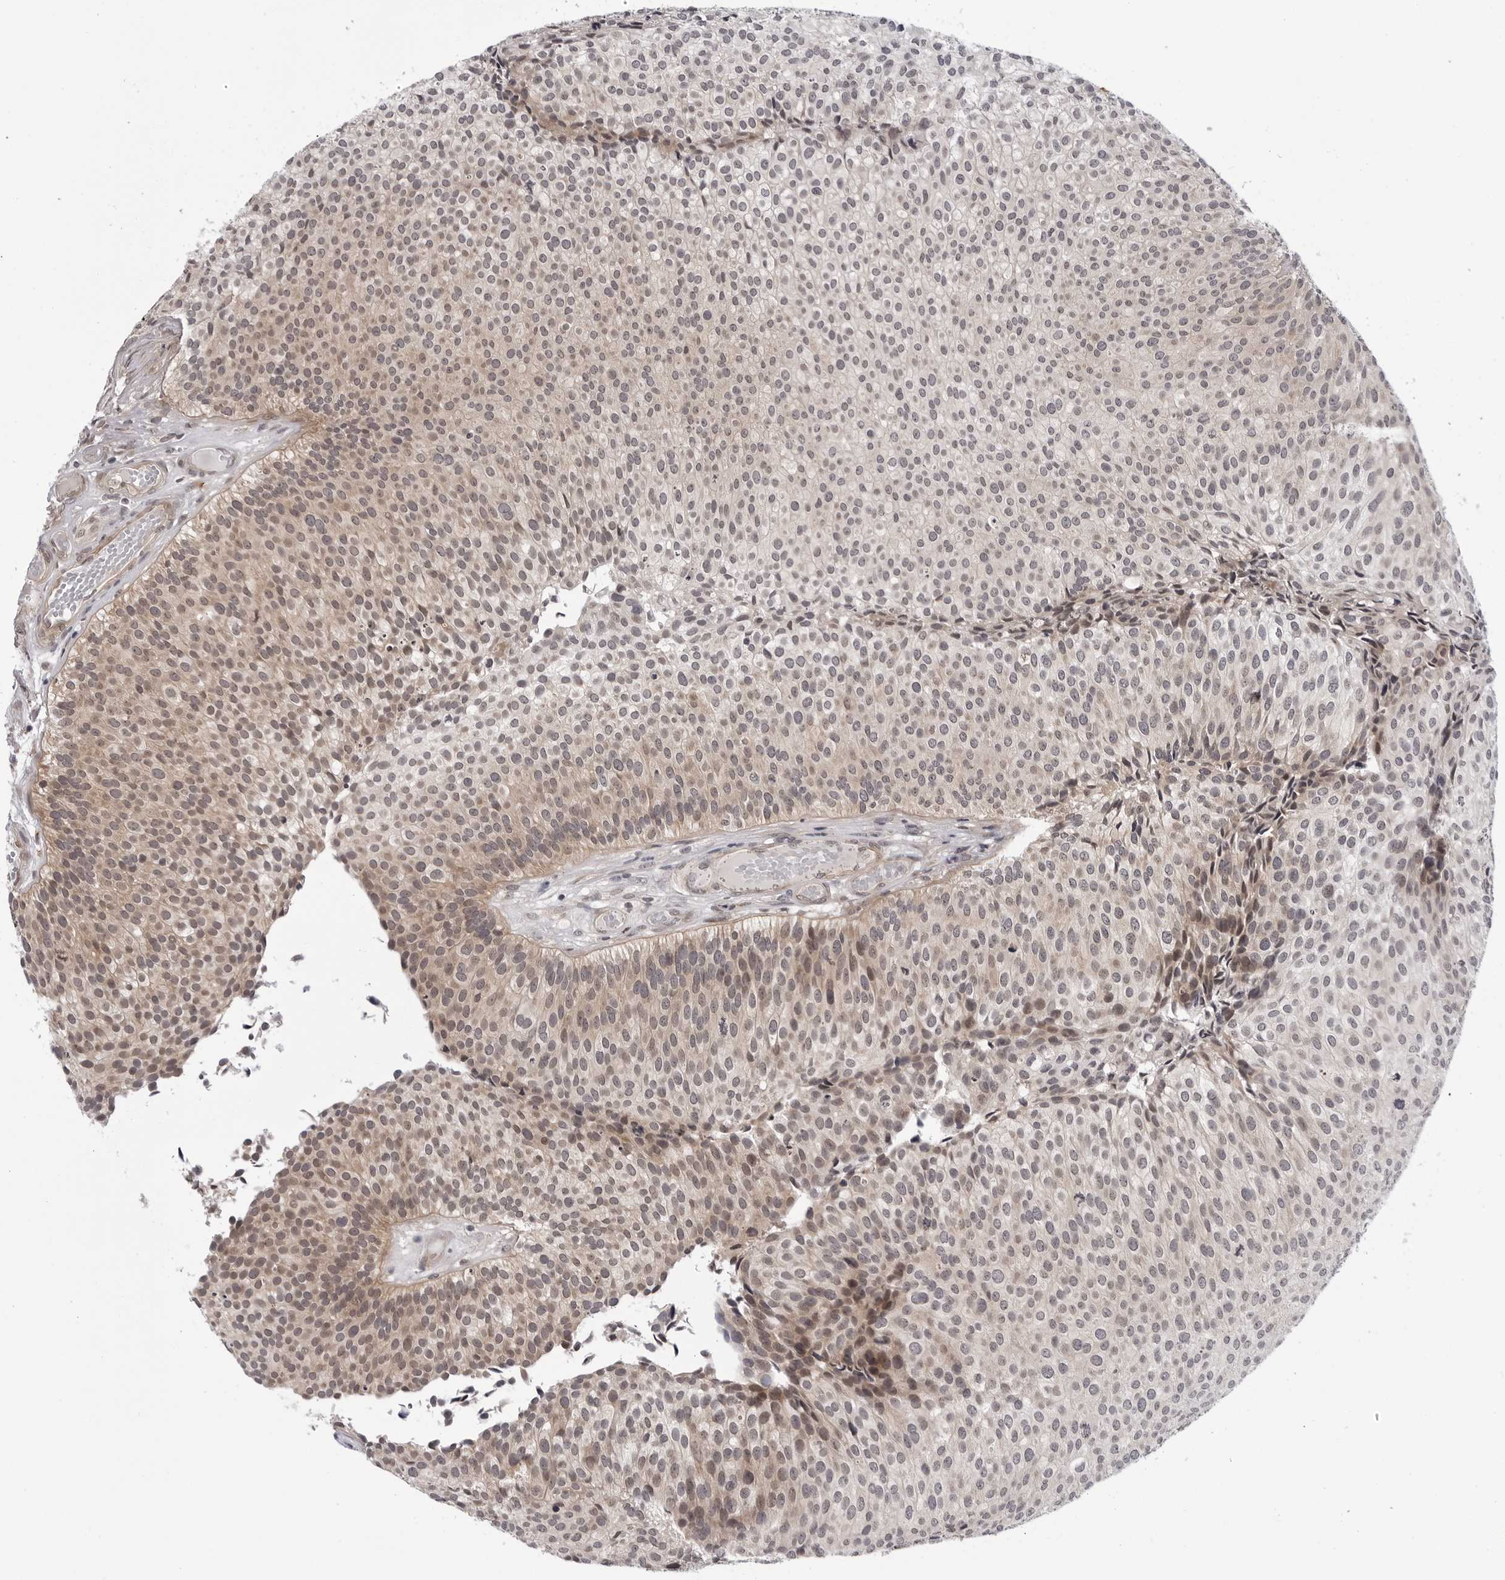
{"staining": {"intensity": "weak", "quantity": ">75%", "location": "cytoplasmic/membranous,nuclear"}, "tissue": "urothelial cancer", "cell_type": "Tumor cells", "image_type": "cancer", "snomed": [{"axis": "morphology", "description": "Urothelial carcinoma, Low grade"}, {"axis": "topography", "description": "Urinary bladder"}], "caption": "Approximately >75% of tumor cells in human low-grade urothelial carcinoma show weak cytoplasmic/membranous and nuclear protein staining as visualized by brown immunohistochemical staining.", "gene": "KIAA1614", "patient": {"sex": "male", "age": 86}}